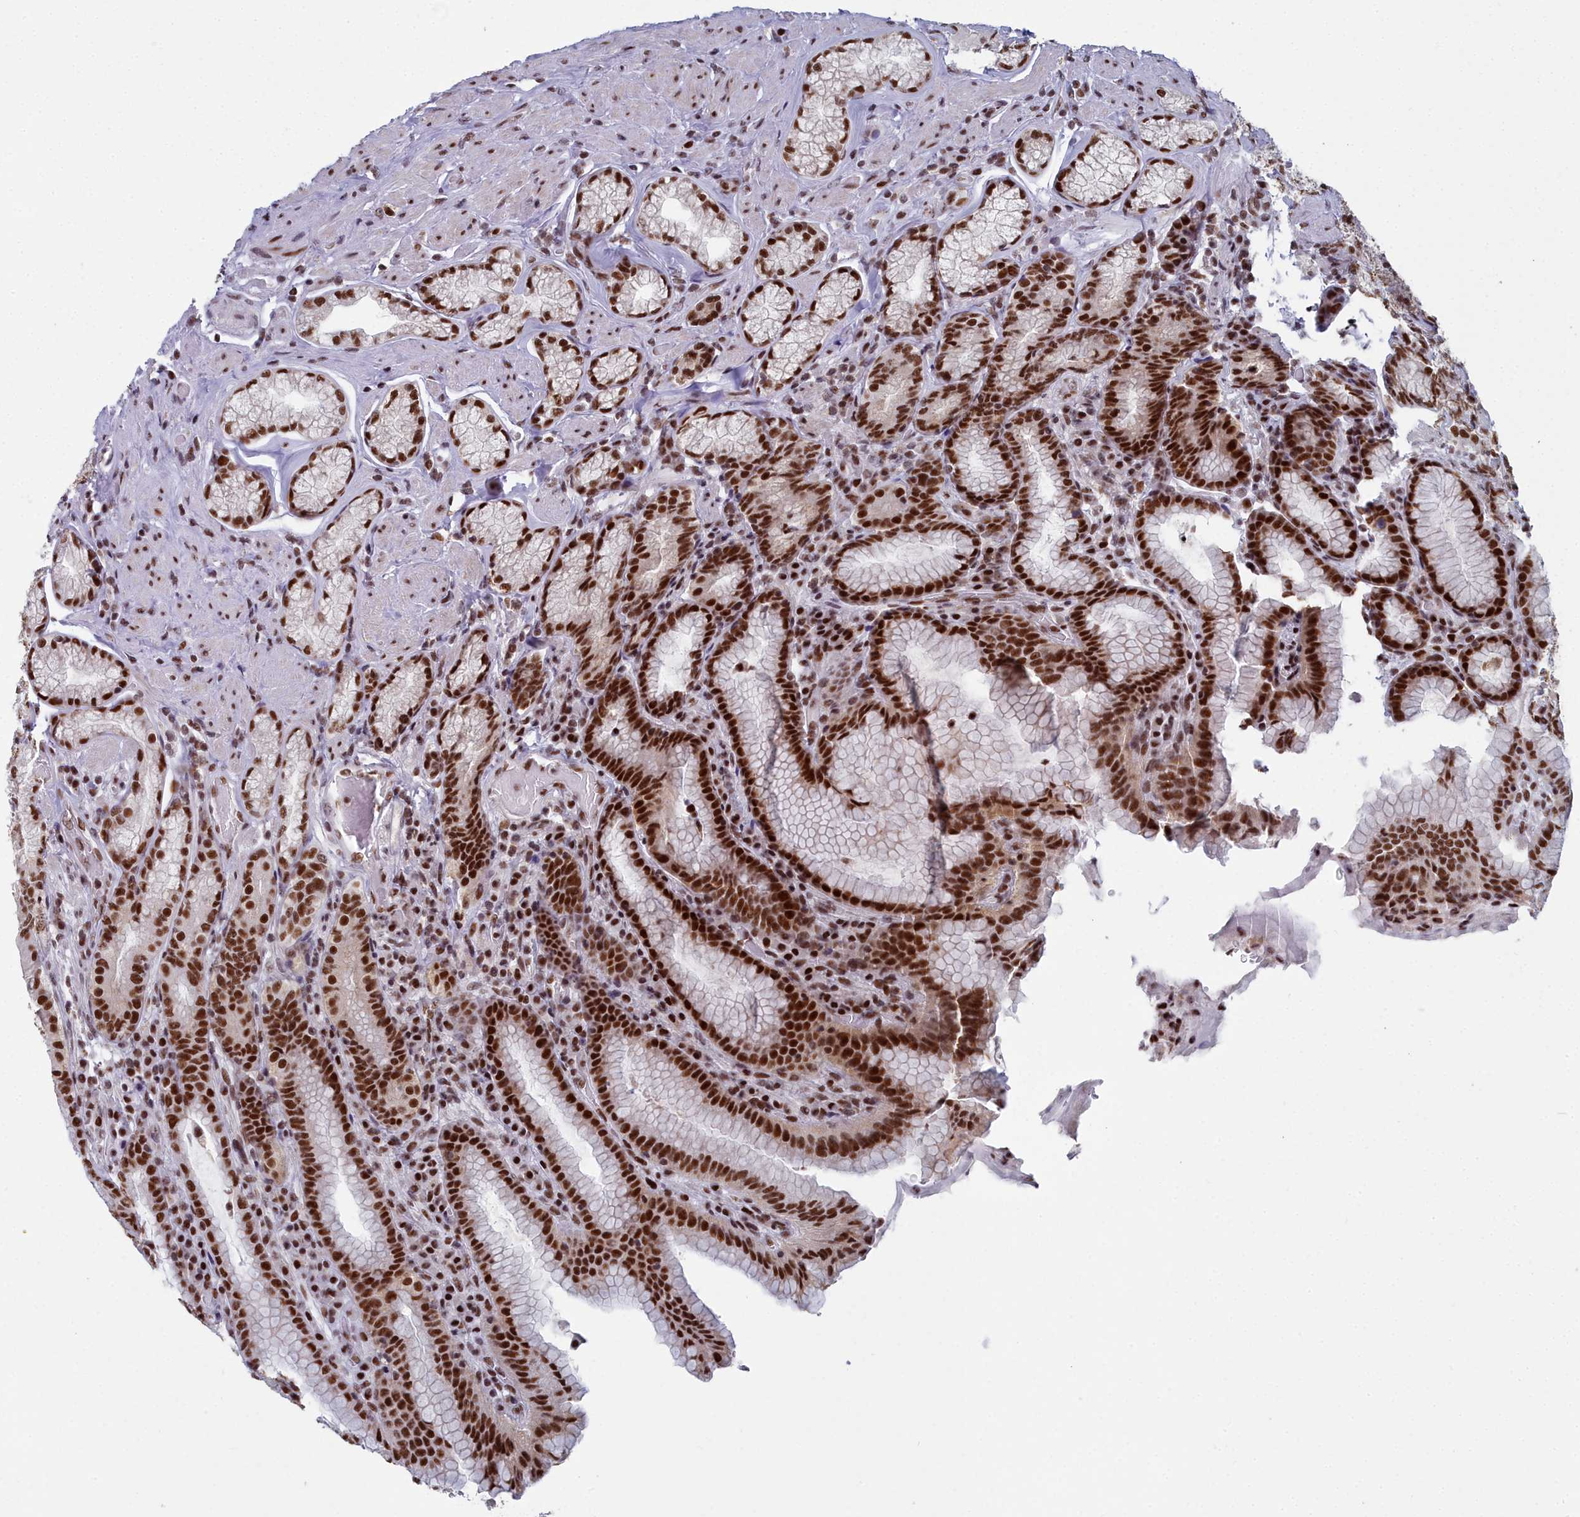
{"staining": {"intensity": "strong", "quantity": ">75%", "location": "nuclear"}, "tissue": "stomach", "cell_type": "Glandular cells", "image_type": "normal", "snomed": [{"axis": "morphology", "description": "Normal tissue, NOS"}, {"axis": "topography", "description": "Stomach, upper"}, {"axis": "topography", "description": "Stomach, lower"}], "caption": "Immunohistochemistry staining of normal stomach, which reveals high levels of strong nuclear staining in about >75% of glandular cells indicating strong nuclear protein expression. The staining was performed using DAB (brown) for protein detection and nuclei were counterstained in hematoxylin (blue).", "gene": "SF3B3", "patient": {"sex": "female", "age": 76}}